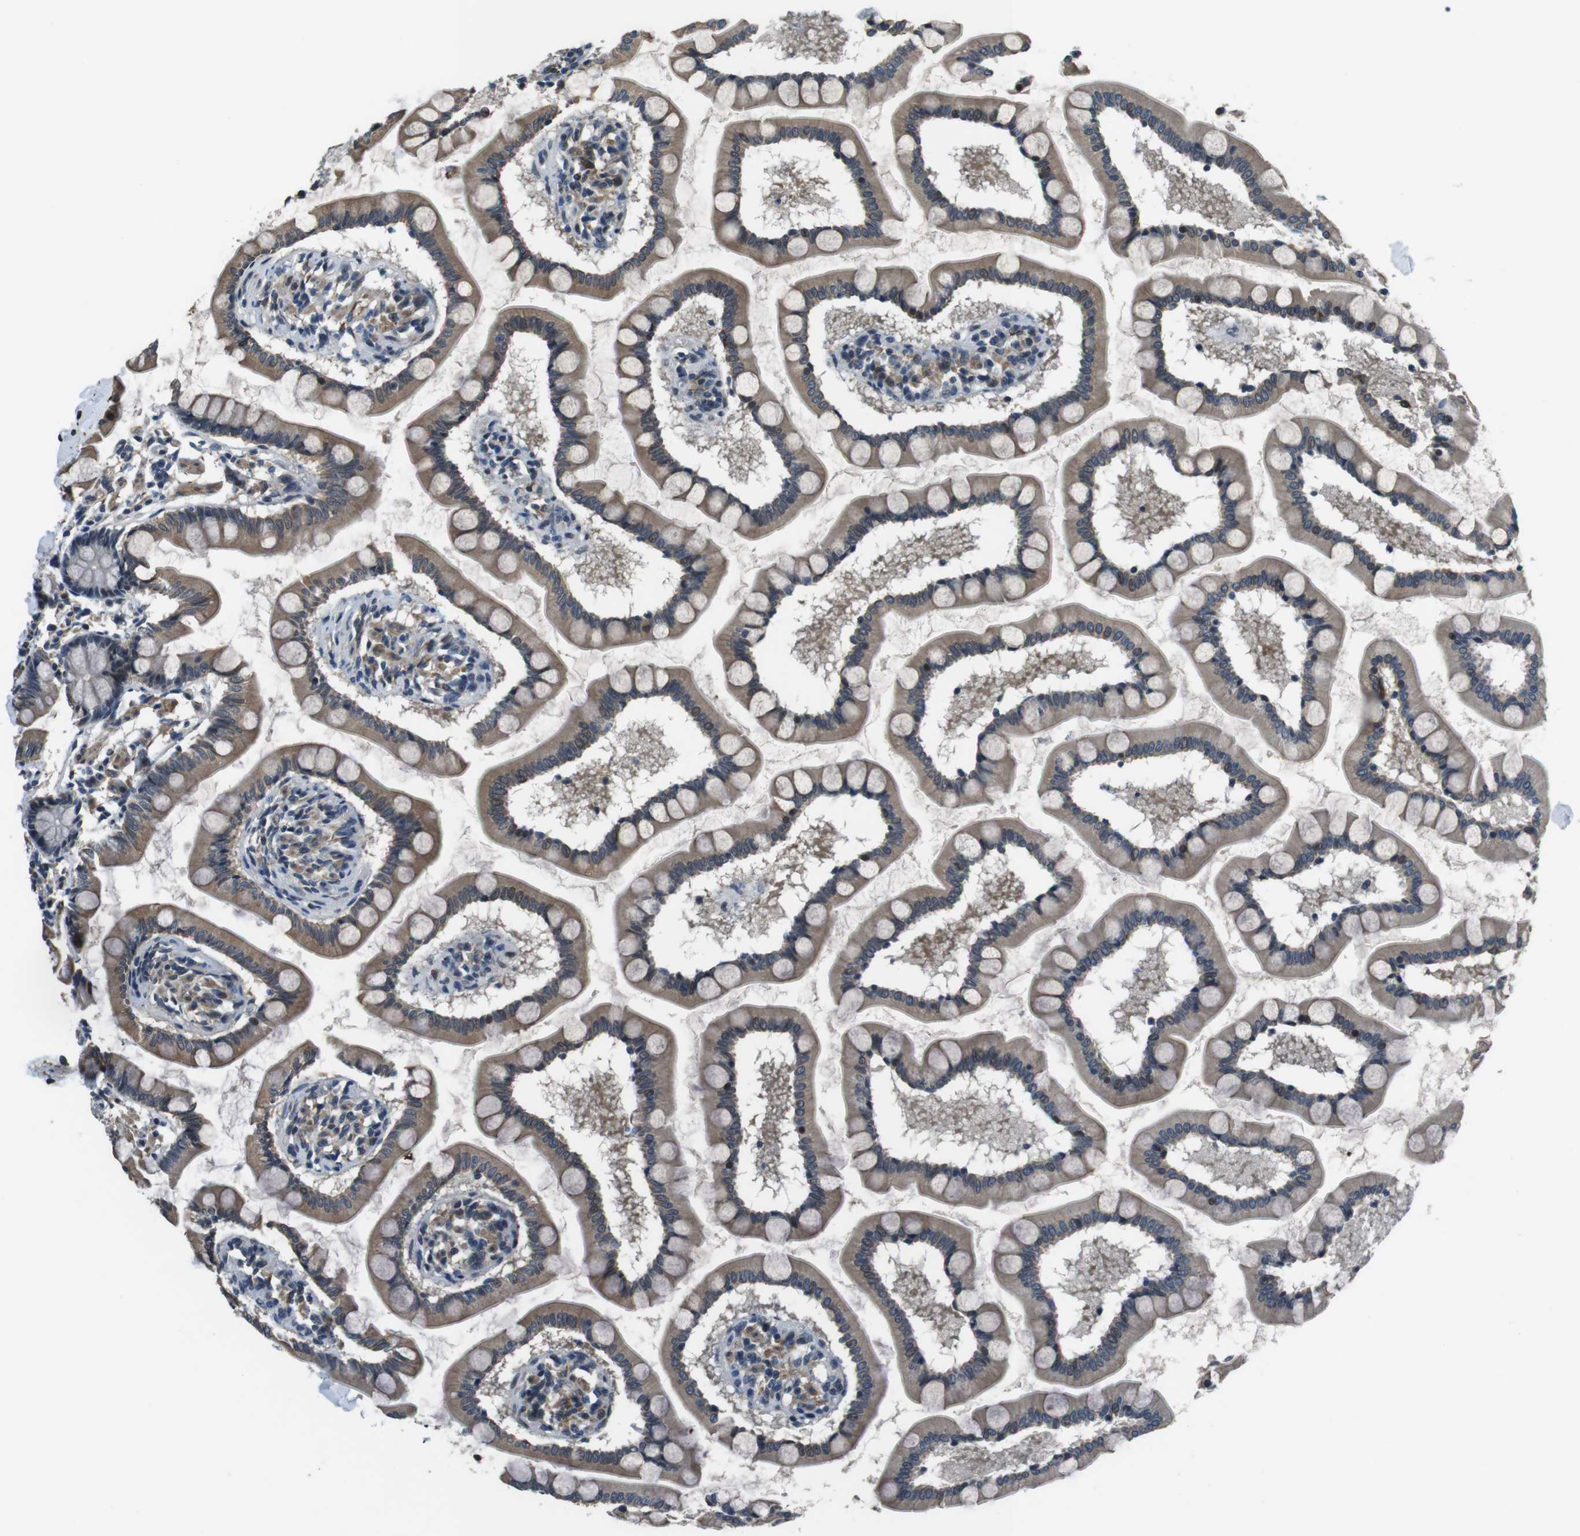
{"staining": {"intensity": "moderate", "quantity": "25%-75%", "location": "cytoplasmic/membranous,nuclear"}, "tissue": "small intestine", "cell_type": "Glandular cells", "image_type": "normal", "snomed": [{"axis": "morphology", "description": "Normal tissue, NOS"}, {"axis": "topography", "description": "Small intestine"}], "caption": "A micrograph showing moderate cytoplasmic/membranous,nuclear expression in approximately 25%-75% of glandular cells in unremarkable small intestine, as visualized by brown immunohistochemical staining.", "gene": "LRRC49", "patient": {"sex": "male", "age": 41}}